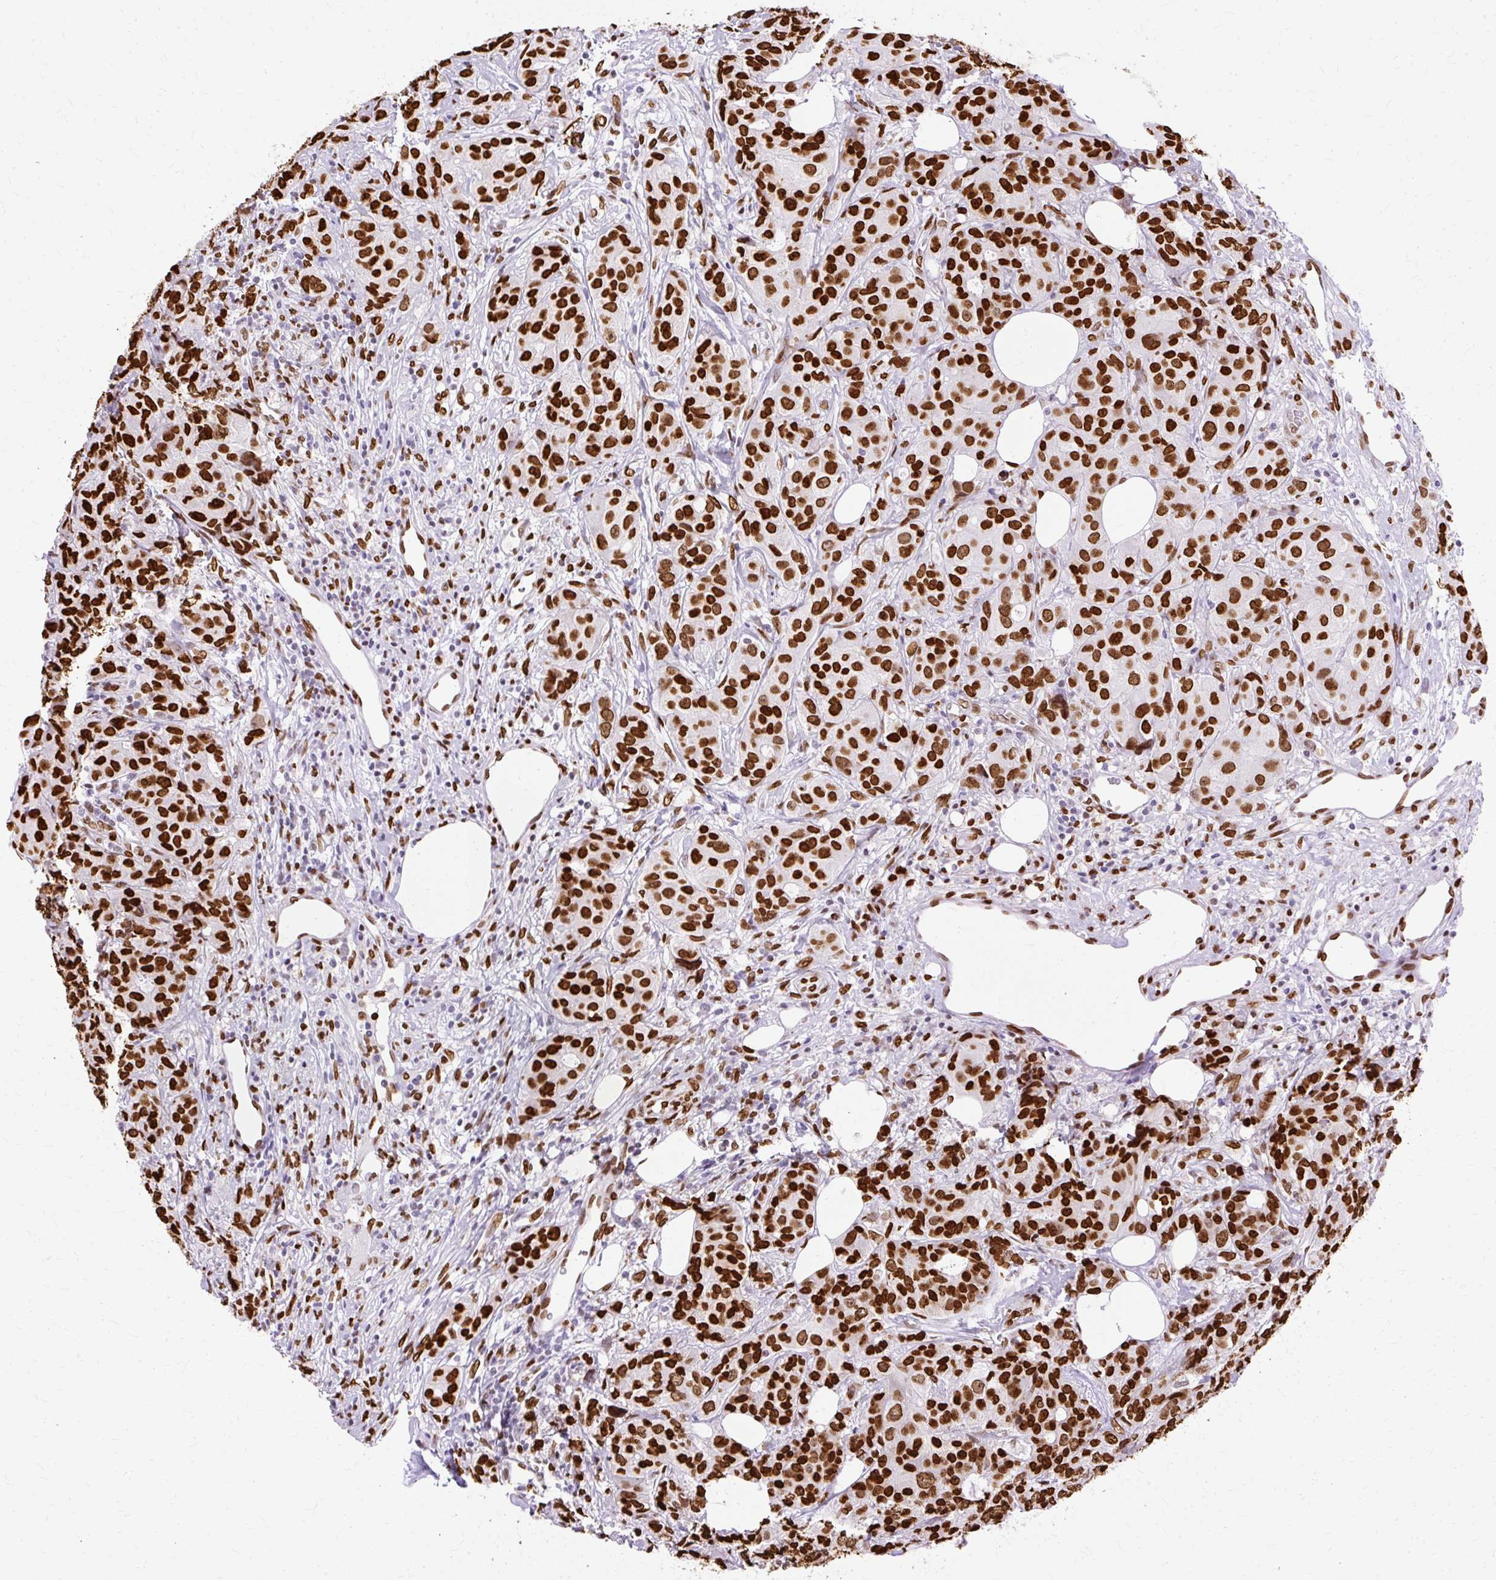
{"staining": {"intensity": "strong", "quantity": ">75%", "location": "nuclear"}, "tissue": "breast cancer", "cell_type": "Tumor cells", "image_type": "cancer", "snomed": [{"axis": "morphology", "description": "Duct carcinoma"}, {"axis": "topography", "description": "Breast"}], "caption": "Immunohistochemistry (IHC) of breast invasive ductal carcinoma displays high levels of strong nuclear expression in approximately >75% of tumor cells. Using DAB (brown) and hematoxylin (blue) stains, captured at high magnification using brightfield microscopy.", "gene": "TMEM184C", "patient": {"sex": "female", "age": 43}}